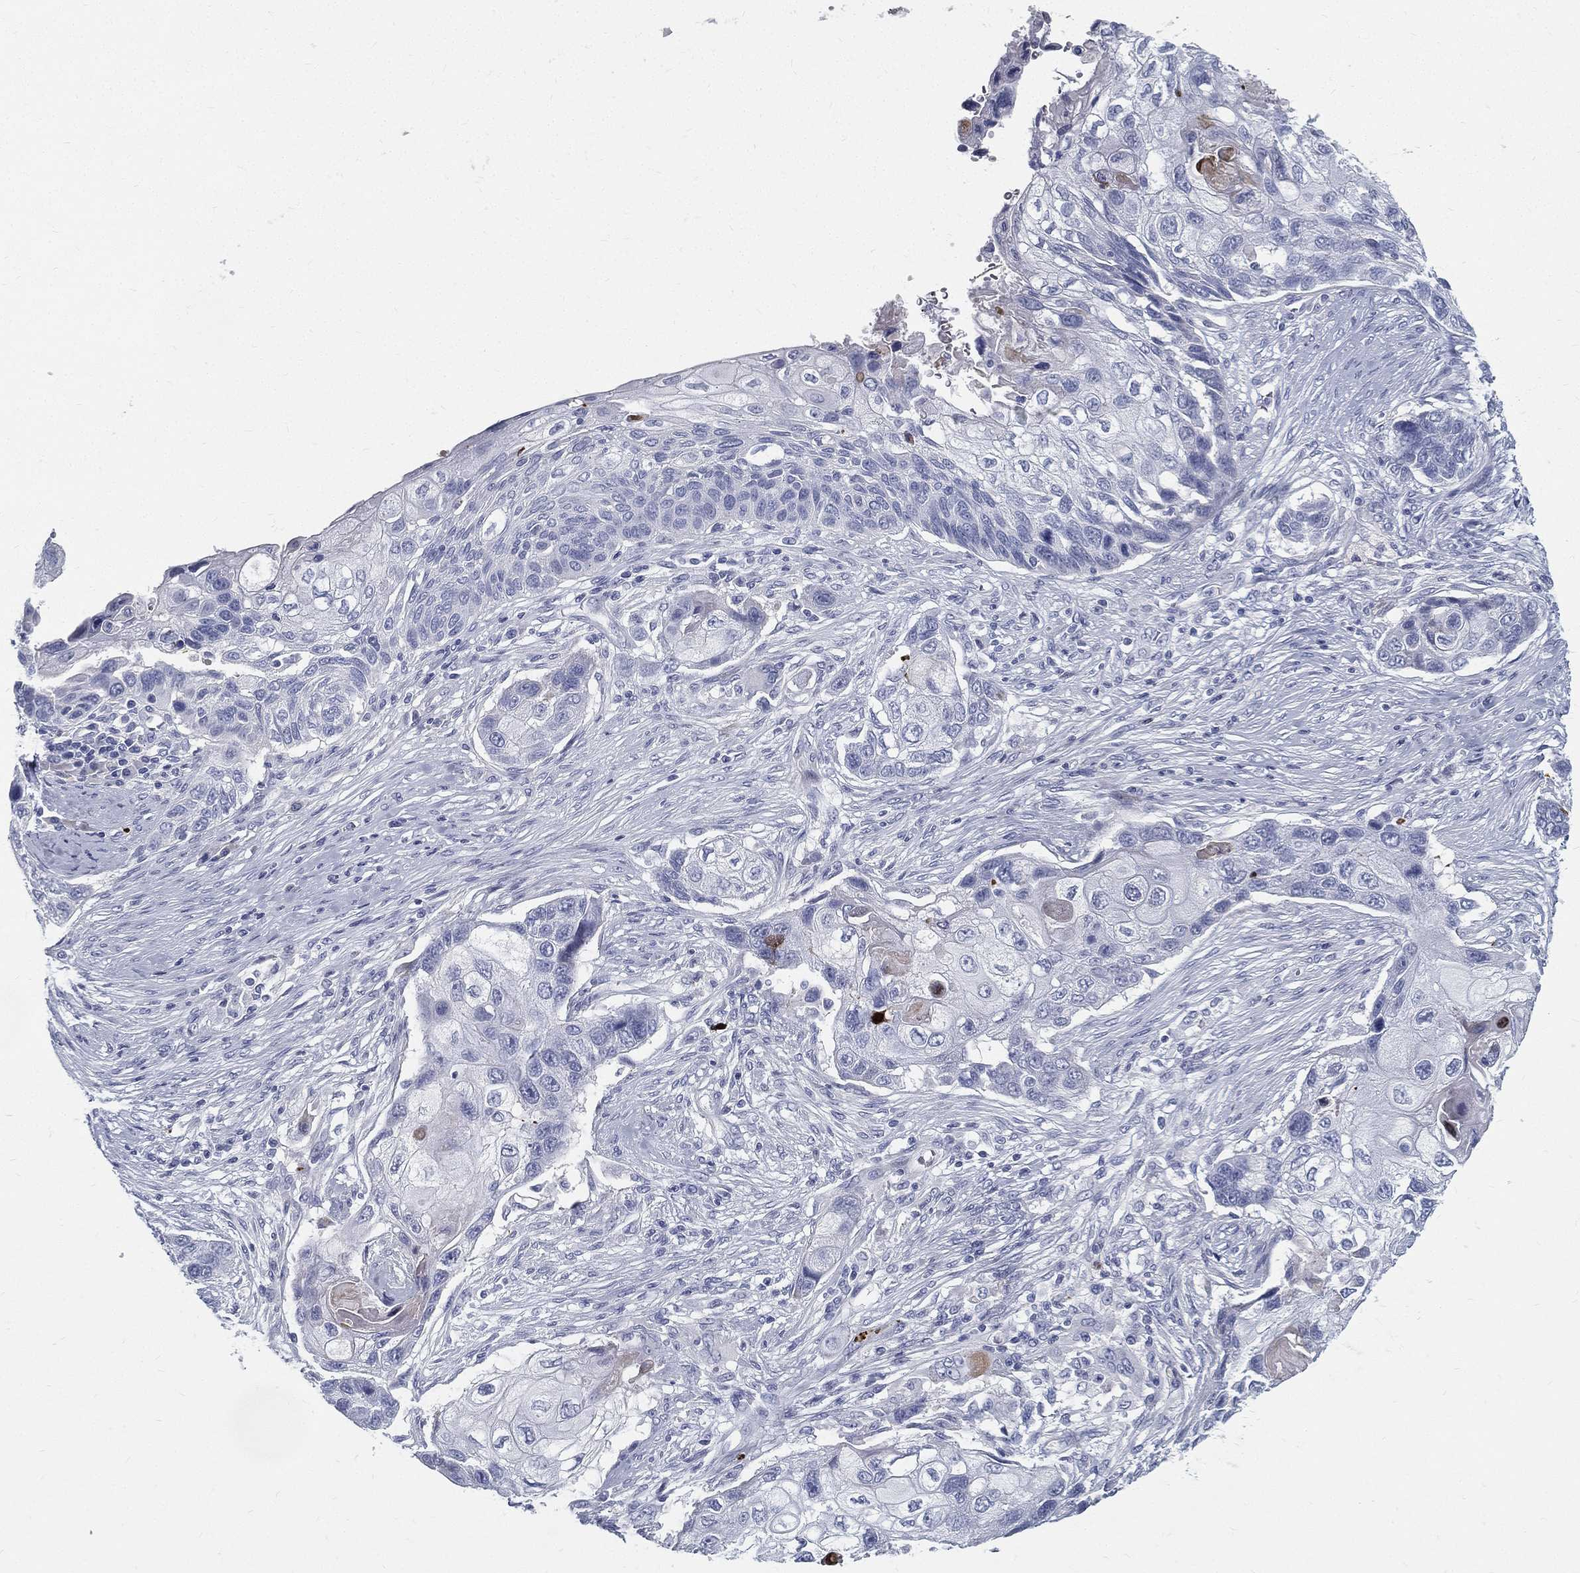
{"staining": {"intensity": "negative", "quantity": "none", "location": "none"}, "tissue": "lung cancer", "cell_type": "Tumor cells", "image_type": "cancer", "snomed": [{"axis": "morphology", "description": "Normal tissue, NOS"}, {"axis": "morphology", "description": "Squamous cell carcinoma, NOS"}, {"axis": "topography", "description": "Bronchus"}, {"axis": "topography", "description": "Lung"}], "caption": "Immunohistochemistry (IHC) image of neoplastic tissue: human squamous cell carcinoma (lung) stained with DAB (3,3'-diaminobenzidine) shows no significant protein staining in tumor cells.", "gene": "SPPL2C", "patient": {"sex": "male", "age": 69}}